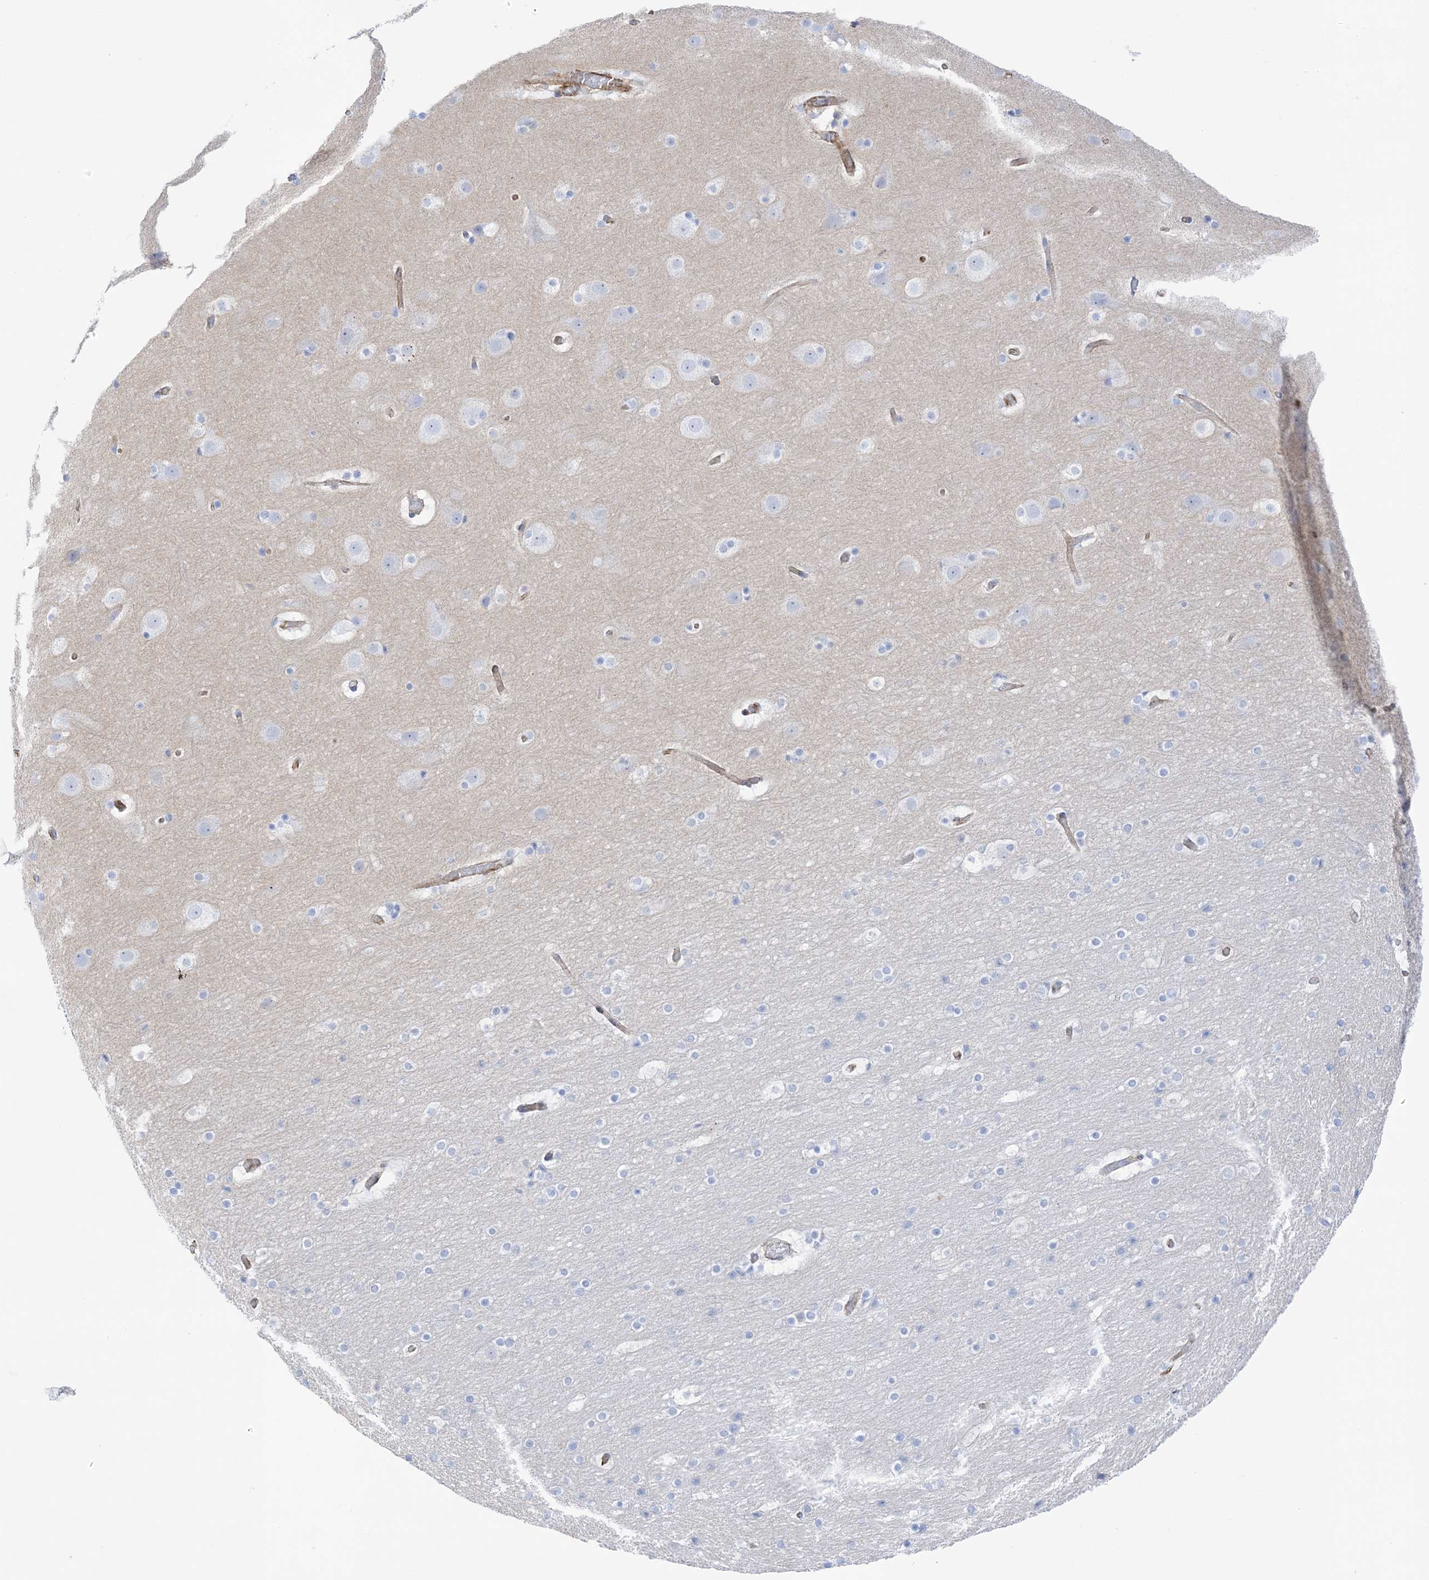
{"staining": {"intensity": "moderate", "quantity": "25%-75%", "location": "cytoplasmic/membranous"}, "tissue": "cerebral cortex", "cell_type": "Endothelial cells", "image_type": "normal", "snomed": [{"axis": "morphology", "description": "Normal tissue, NOS"}, {"axis": "topography", "description": "Cerebral cortex"}], "caption": "Moderate cytoplasmic/membranous positivity is appreciated in approximately 25%-75% of endothelial cells in unremarkable cerebral cortex. Ihc stains the protein in brown and the nuclei are stained blue.", "gene": "PID1", "patient": {"sex": "male", "age": 57}}